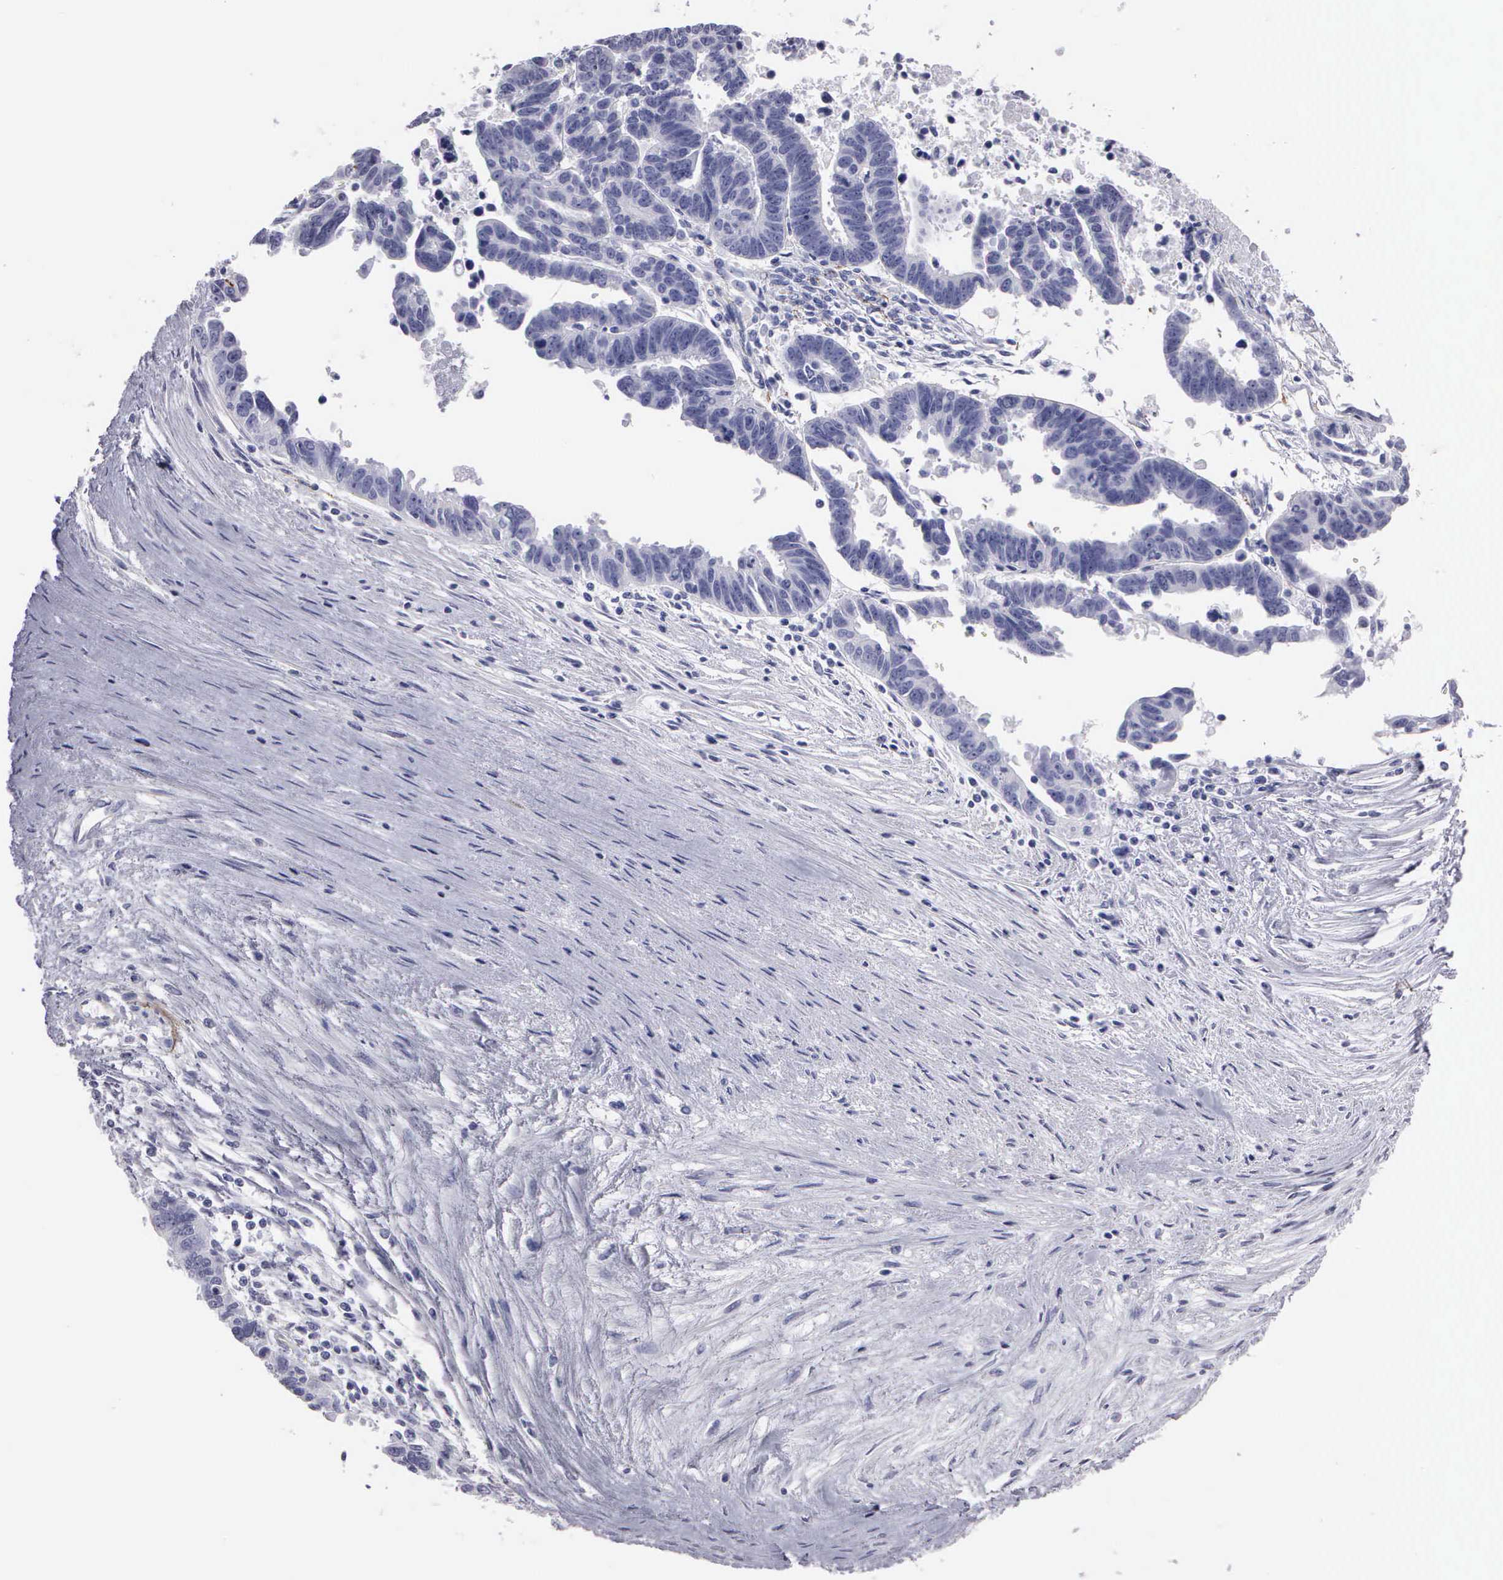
{"staining": {"intensity": "negative", "quantity": "none", "location": "none"}, "tissue": "ovarian cancer", "cell_type": "Tumor cells", "image_type": "cancer", "snomed": [{"axis": "morphology", "description": "Carcinoma, endometroid"}, {"axis": "morphology", "description": "Cystadenocarcinoma, serous, NOS"}, {"axis": "topography", "description": "Ovary"}], "caption": "This is an immunohistochemistry photomicrograph of ovarian serous cystadenocarcinoma. There is no expression in tumor cells.", "gene": "FBLN5", "patient": {"sex": "female", "age": 45}}